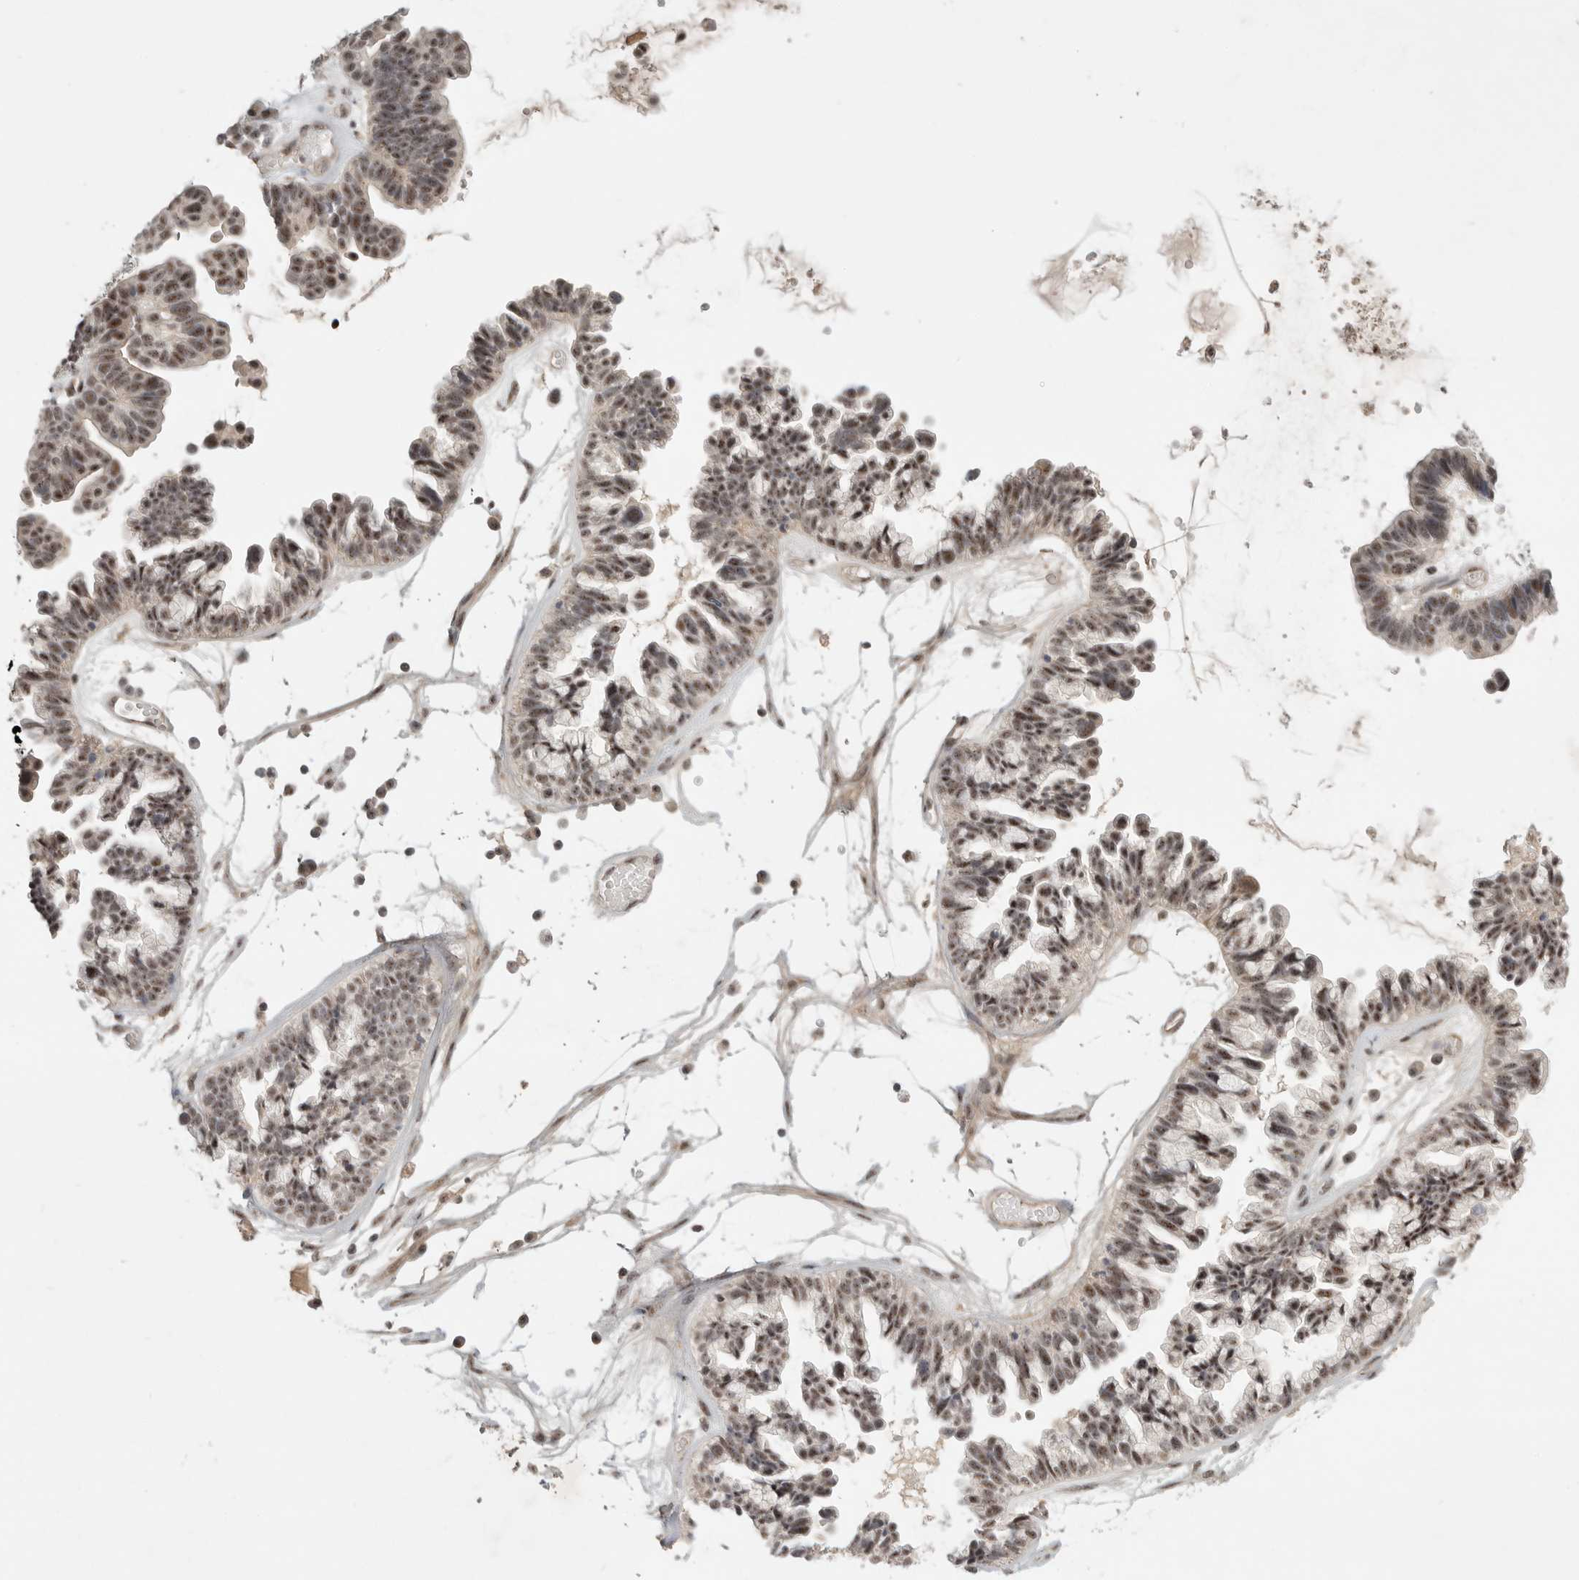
{"staining": {"intensity": "weak", "quantity": ">75%", "location": "nuclear"}, "tissue": "ovarian cancer", "cell_type": "Tumor cells", "image_type": "cancer", "snomed": [{"axis": "morphology", "description": "Cystadenocarcinoma, serous, NOS"}, {"axis": "topography", "description": "Ovary"}], "caption": "A histopathology image of human serous cystadenocarcinoma (ovarian) stained for a protein reveals weak nuclear brown staining in tumor cells. (Brightfield microscopy of DAB IHC at high magnification).", "gene": "POMP", "patient": {"sex": "female", "age": 56}}